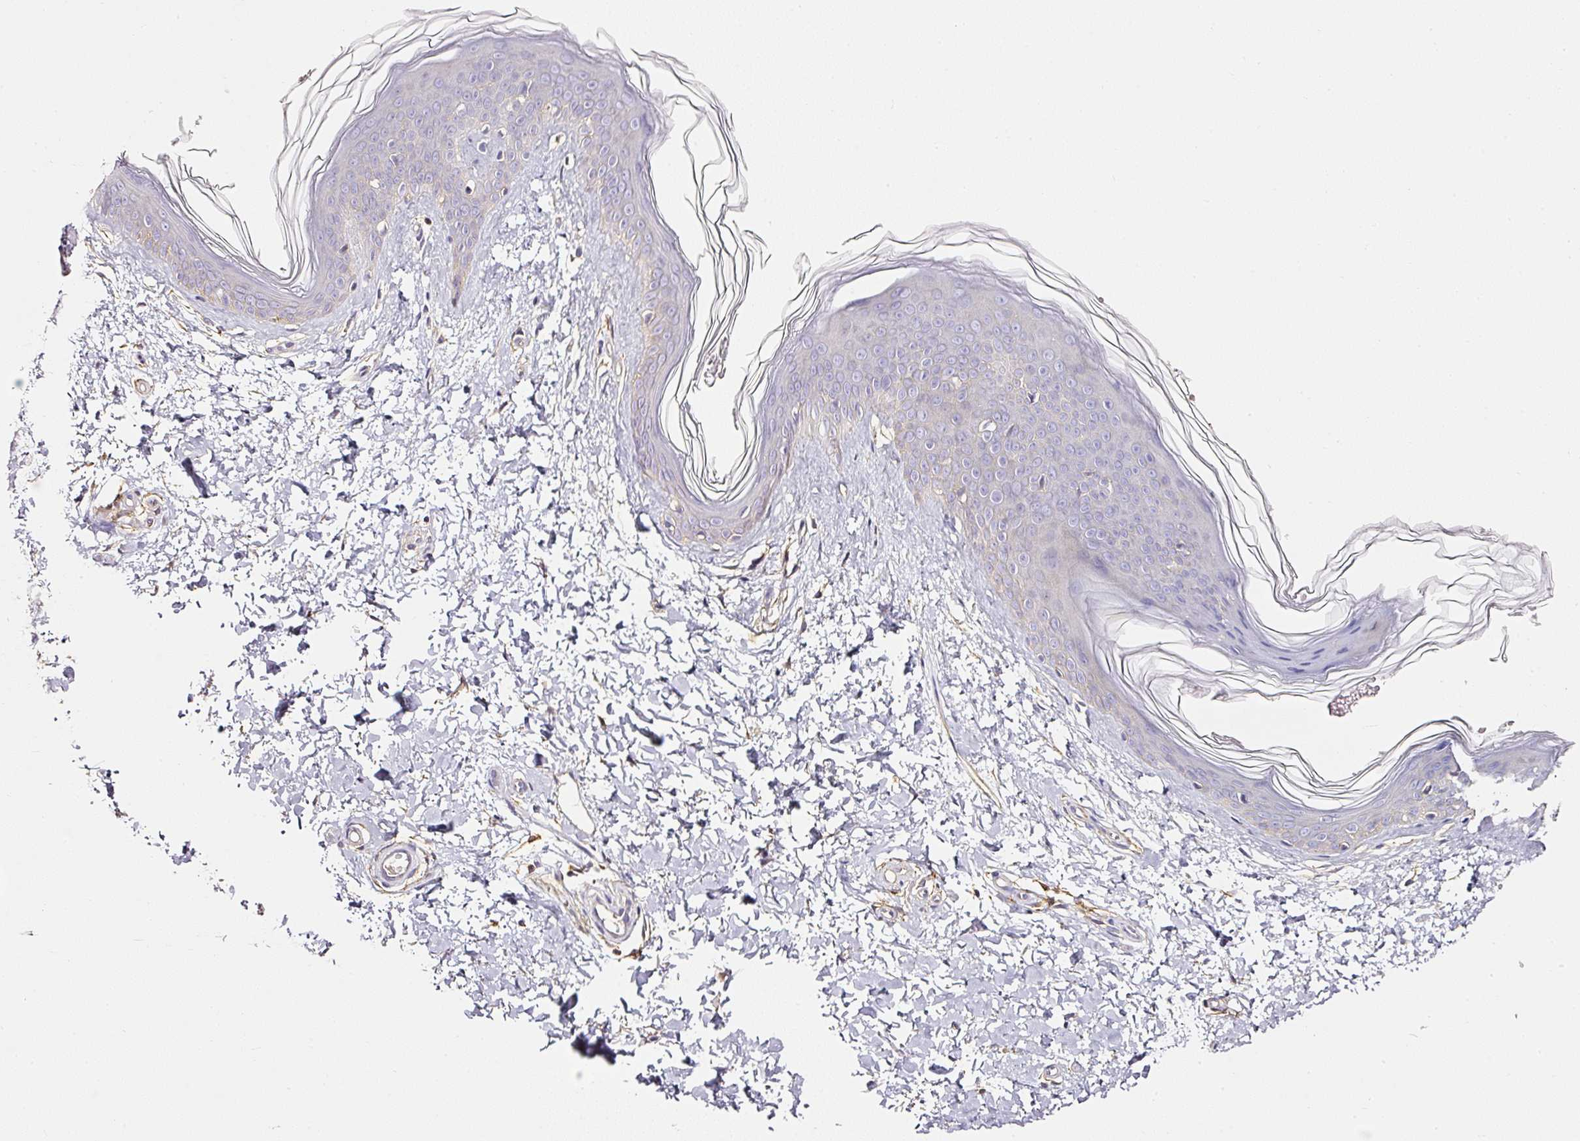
{"staining": {"intensity": "negative", "quantity": "none", "location": "none"}, "tissue": "skin", "cell_type": "Fibroblasts", "image_type": "normal", "snomed": [{"axis": "morphology", "description": "Normal tissue, NOS"}, {"axis": "topography", "description": "Skin"}], "caption": "This is an immunohistochemistry photomicrograph of benign skin. There is no expression in fibroblasts.", "gene": "CD47", "patient": {"sex": "female", "age": 41}}